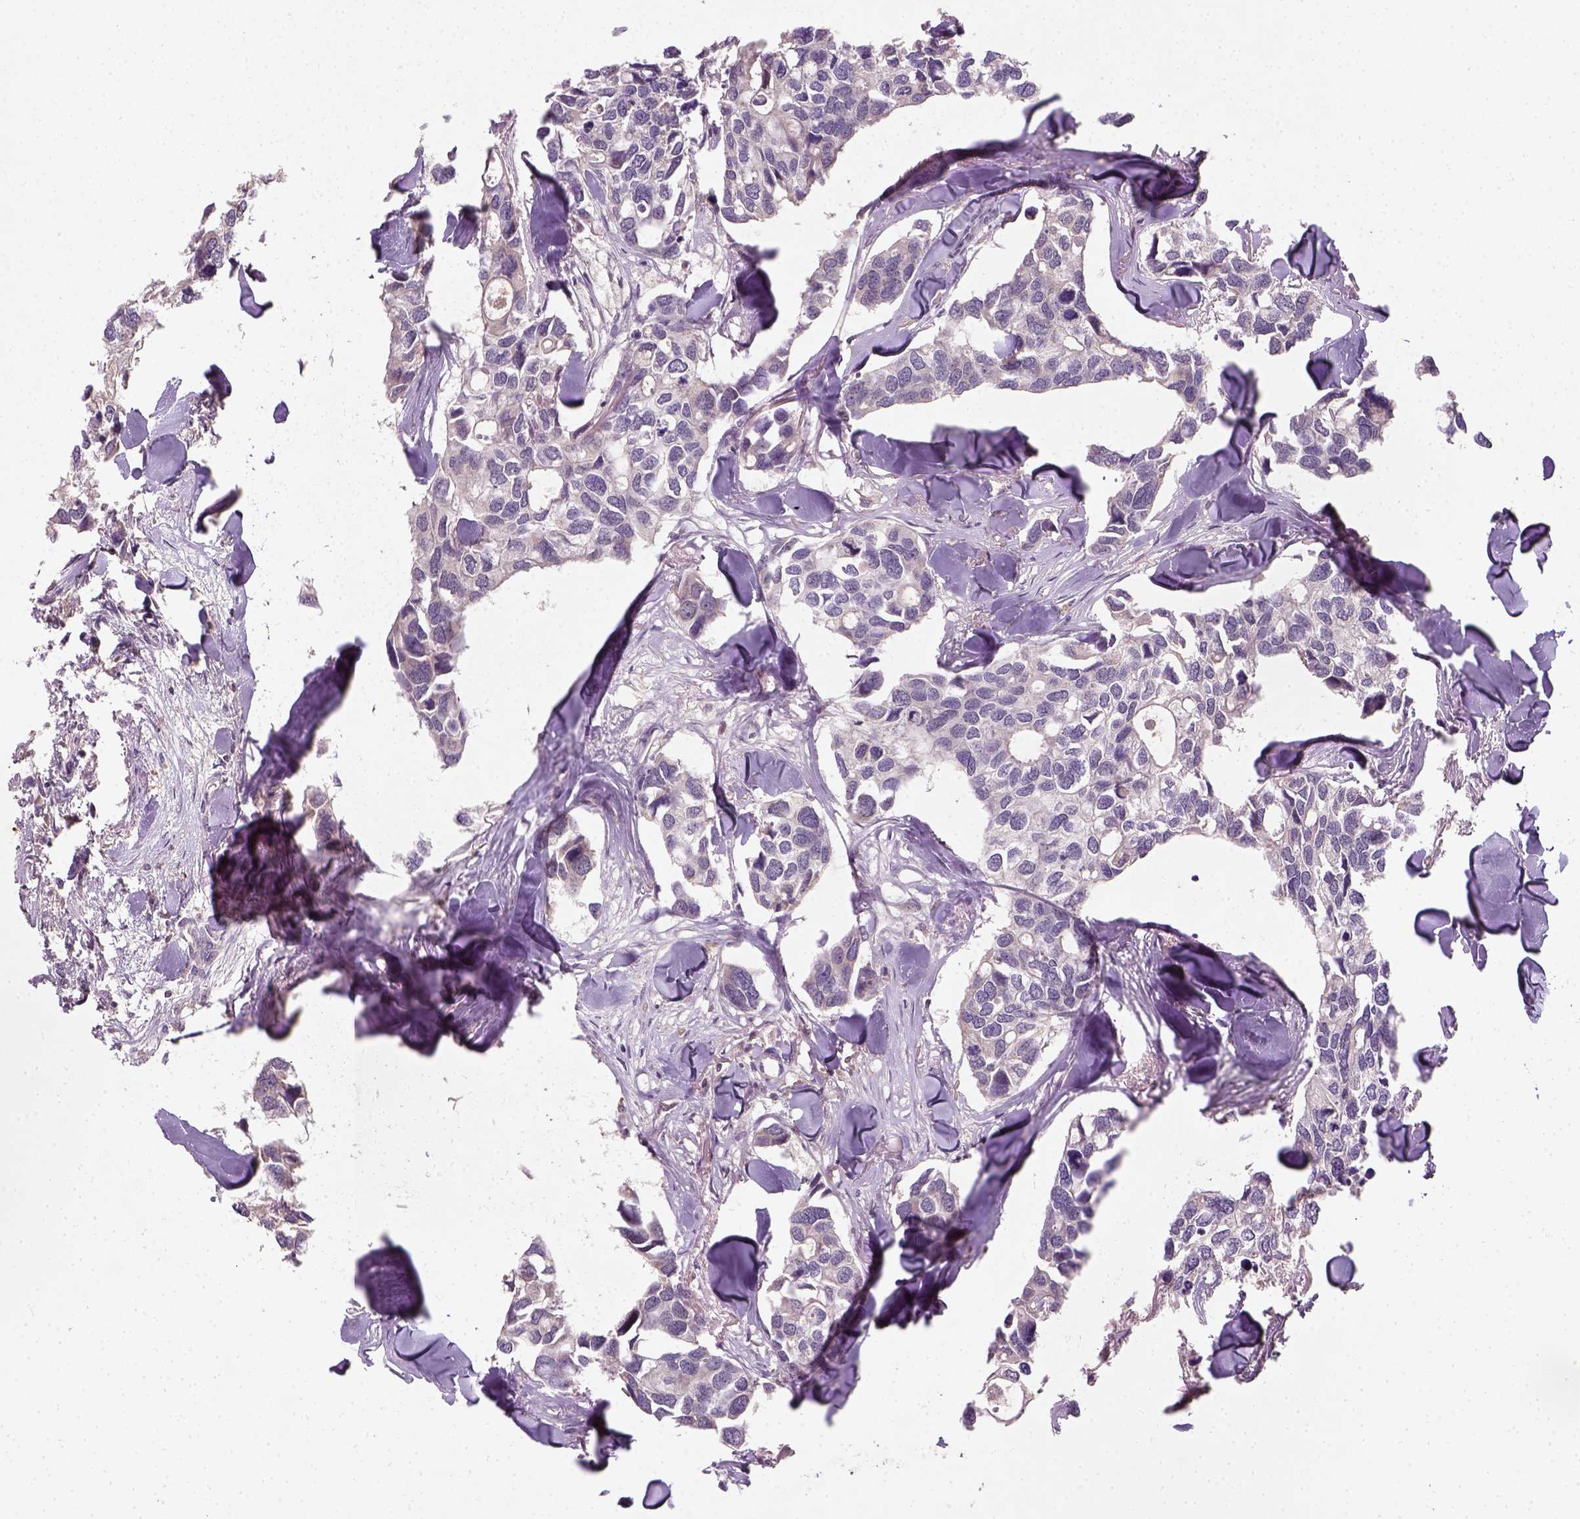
{"staining": {"intensity": "negative", "quantity": "none", "location": "none"}, "tissue": "breast cancer", "cell_type": "Tumor cells", "image_type": "cancer", "snomed": [{"axis": "morphology", "description": "Duct carcinoma"}, {"axis": "topography", "description": "Breast"}], "caption": "Human breast cancer (infiltrating ductal carcinoma) stained for a protein using immunohistochemistry shows no staining in tumor cells.", "gene": "CAMKK1", "patient": {"sex": "female", "age": 83}}